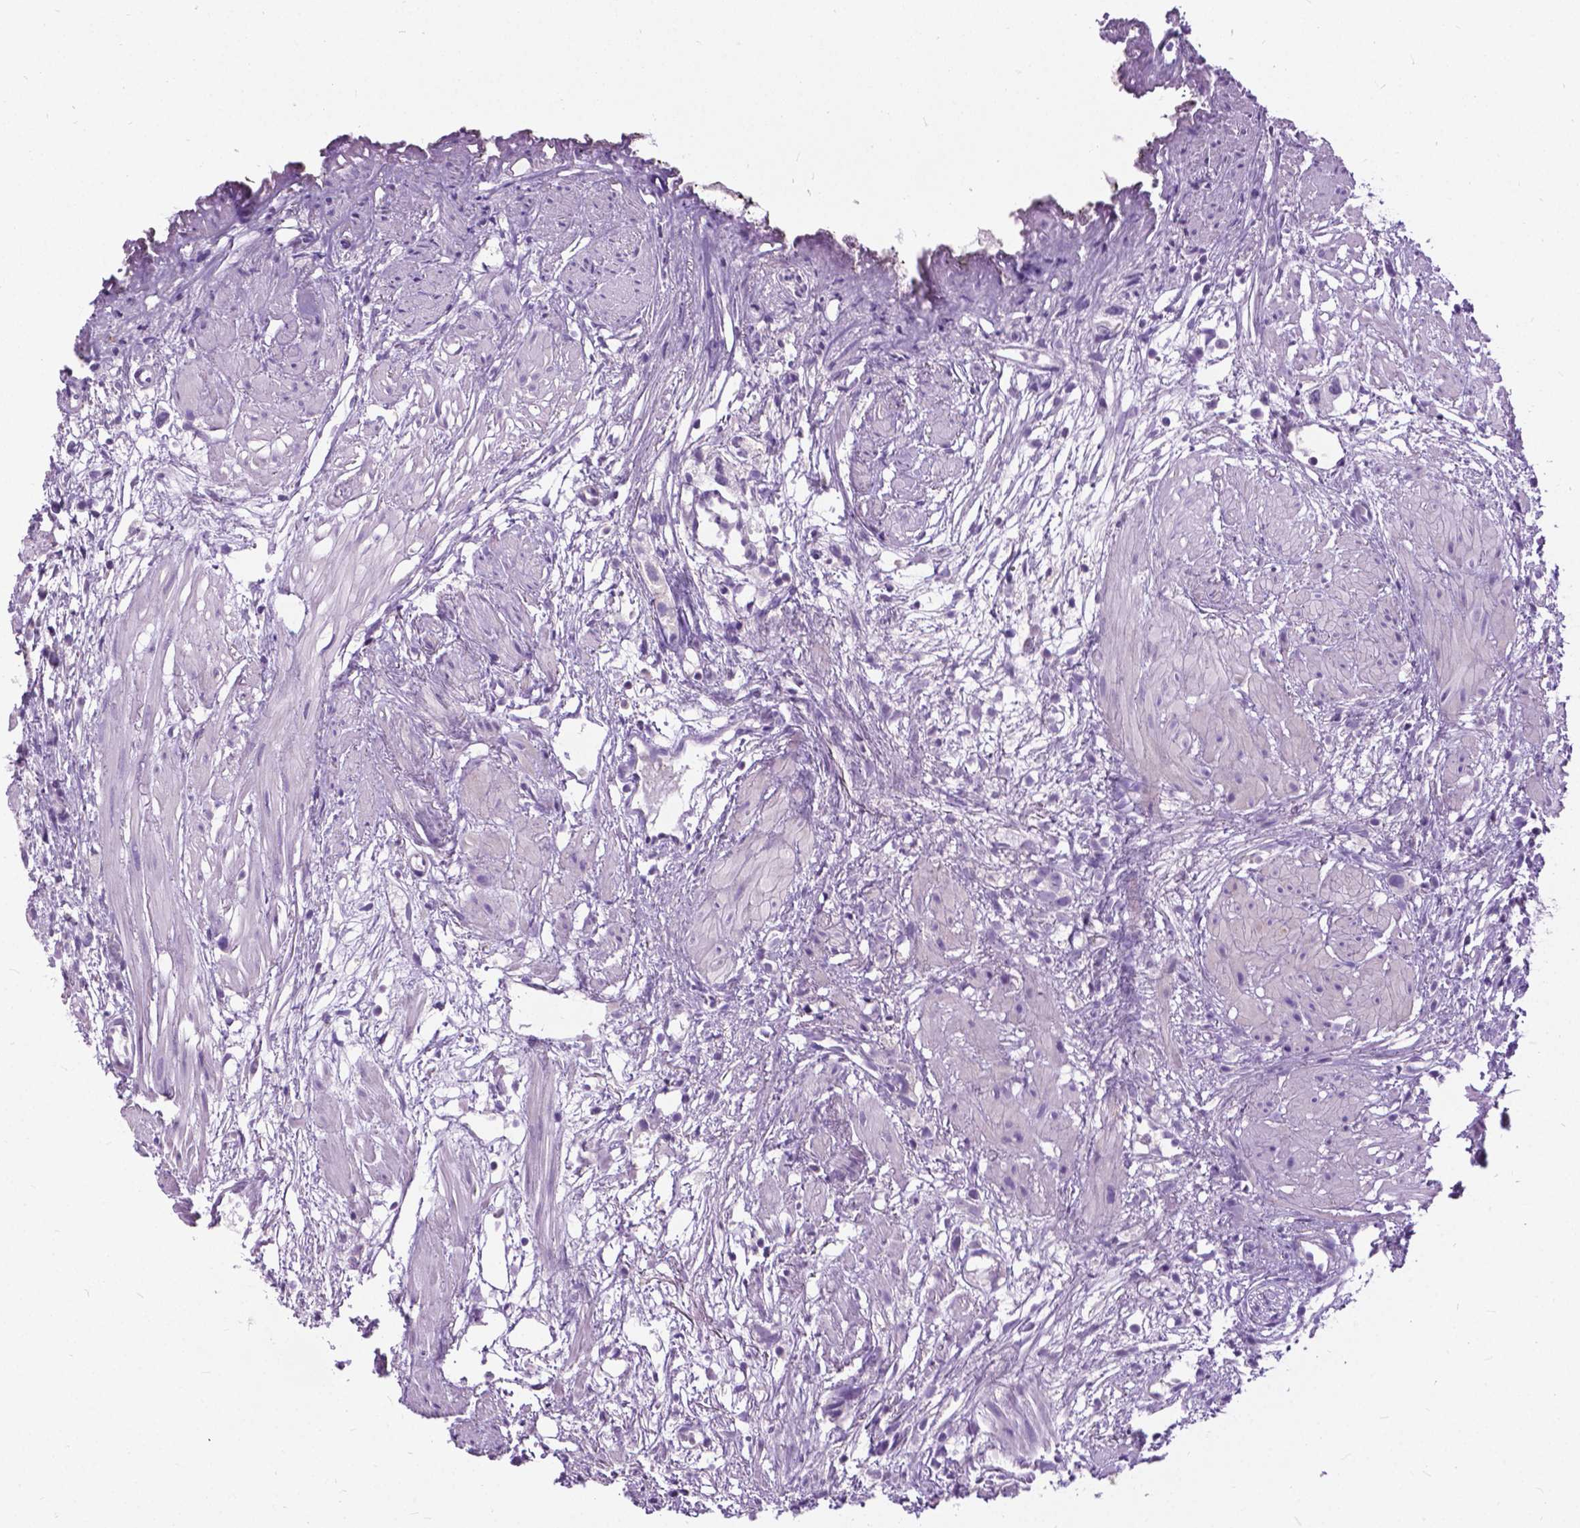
{"staining": {"intensity": "negative", "quantity": "none", "location": "none"}, "tissue": "prostate cancer", "cell_type": "Tumor cells", "image_type": "cancer", "snomed": [{"axis": "morphology", "description": "Adenocarcinoma, High grade"}, {"axis": "topography", "description": "Prostate"}], "caption": "IHC of prostate adenocarcinoma (high-grade) demonstrates no expression in tumor cells.", "gene": "JAK3", "patient": {"sex": "male", "age": 68}}